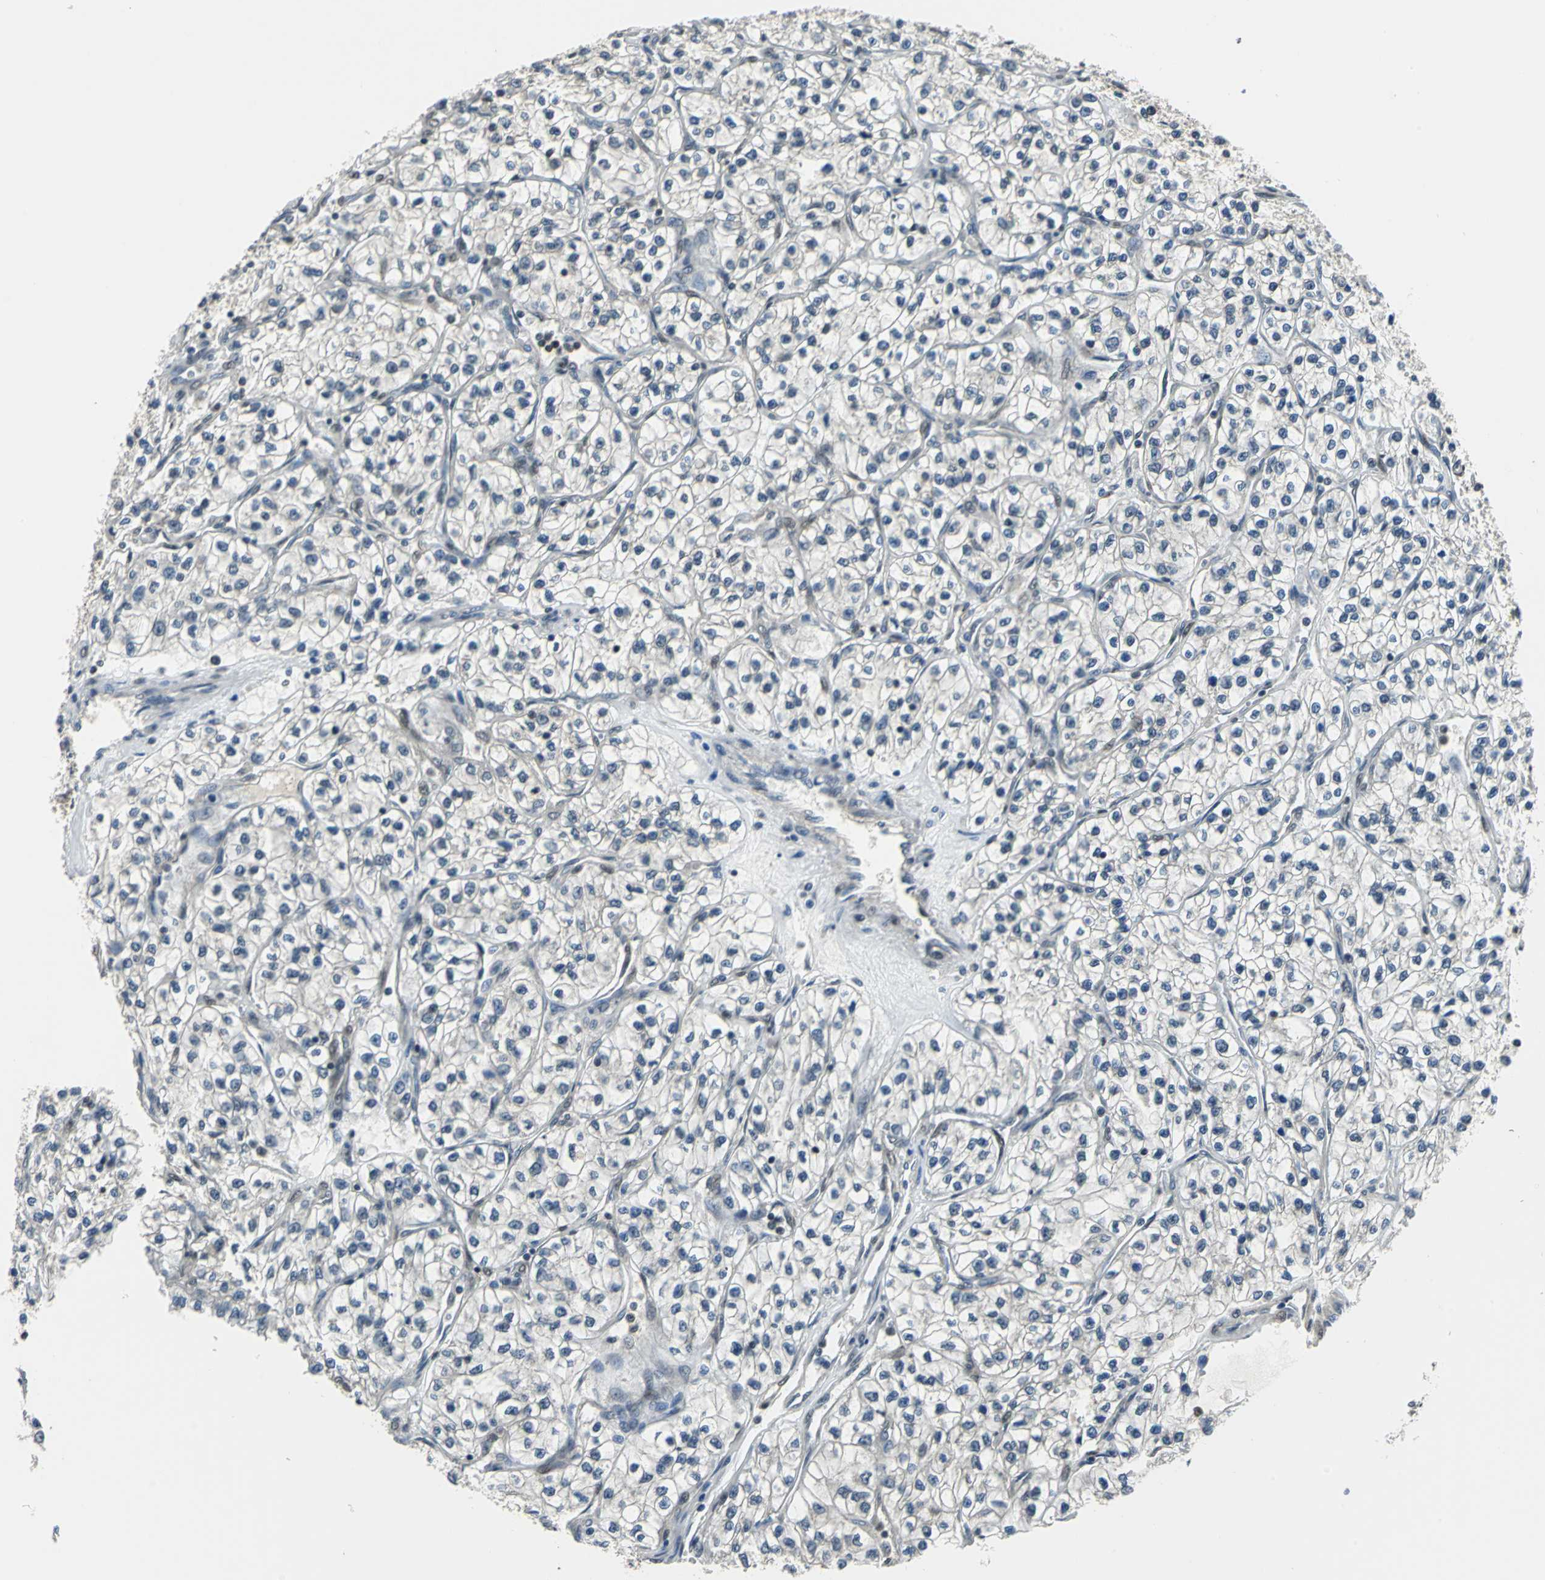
{"staining": {"intensity": "negative", "quantity": "none", "location": "none"}, "tissue": "renal cancer", "cell_type": "Tumor cells", "image_type": "cancer", "snomed": [{"axis": "morphology", "description": "Adenocarcinoma, NOS"}, {"axis": "topography", "description": "Kidney"}], "caption": "An immunohistochemistry (IHC) image of renal cancer (adenocarcinoma) is shown. There is no staining in tumor cells of renal cancer (adenocarcinoma). Brightfield microscopy of immunohistochemistry stained with DAB (3,3'-diaminobenzidine) (brown) and hematoxylin (blue), captured at high magnification.", "gene": "RBM14", "patient": {"sex": "female", "age": 57}}